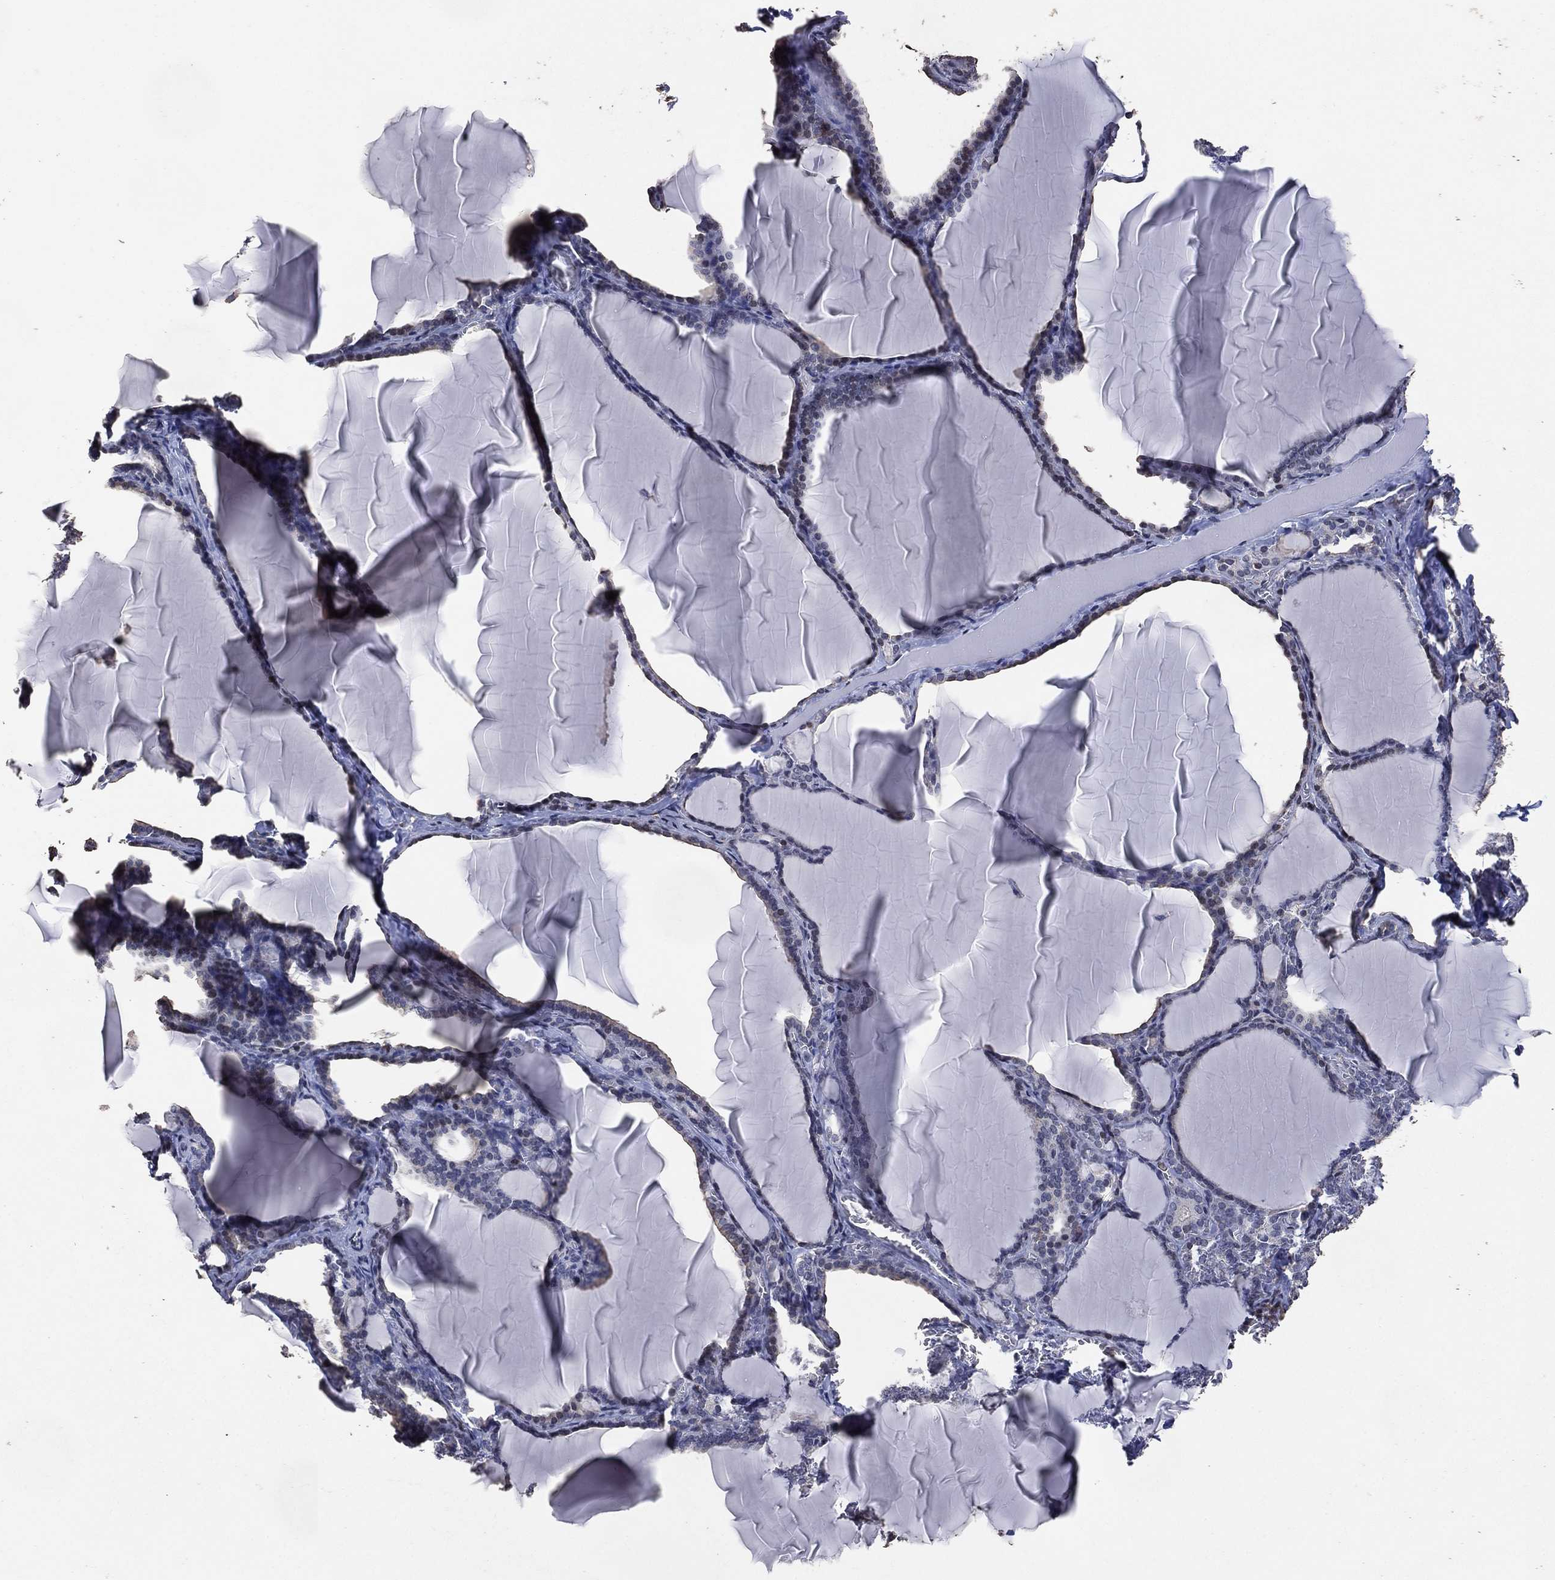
{"staining": {"intensity": "negative", "quantity": "none", "location": "none"}, "tissue": "thyroid gland", "cell_type": "Glandular cells", "image_type": "normal", "snomed": [{"axis": "morphology", "description": "Normal tissue, NOS"}, {"axis": "morphology", "description": "Hyperplasia, NOS"}, {"axis": "topography", "description": "Thyroid gland"}], "caption": "Thyroid gland stained for a protein using immunohistochemistry (IHC) reveals no expression glandular cells.", "gene": "ADPRHL1", "patient": {"sex": "female", "age": 27}}